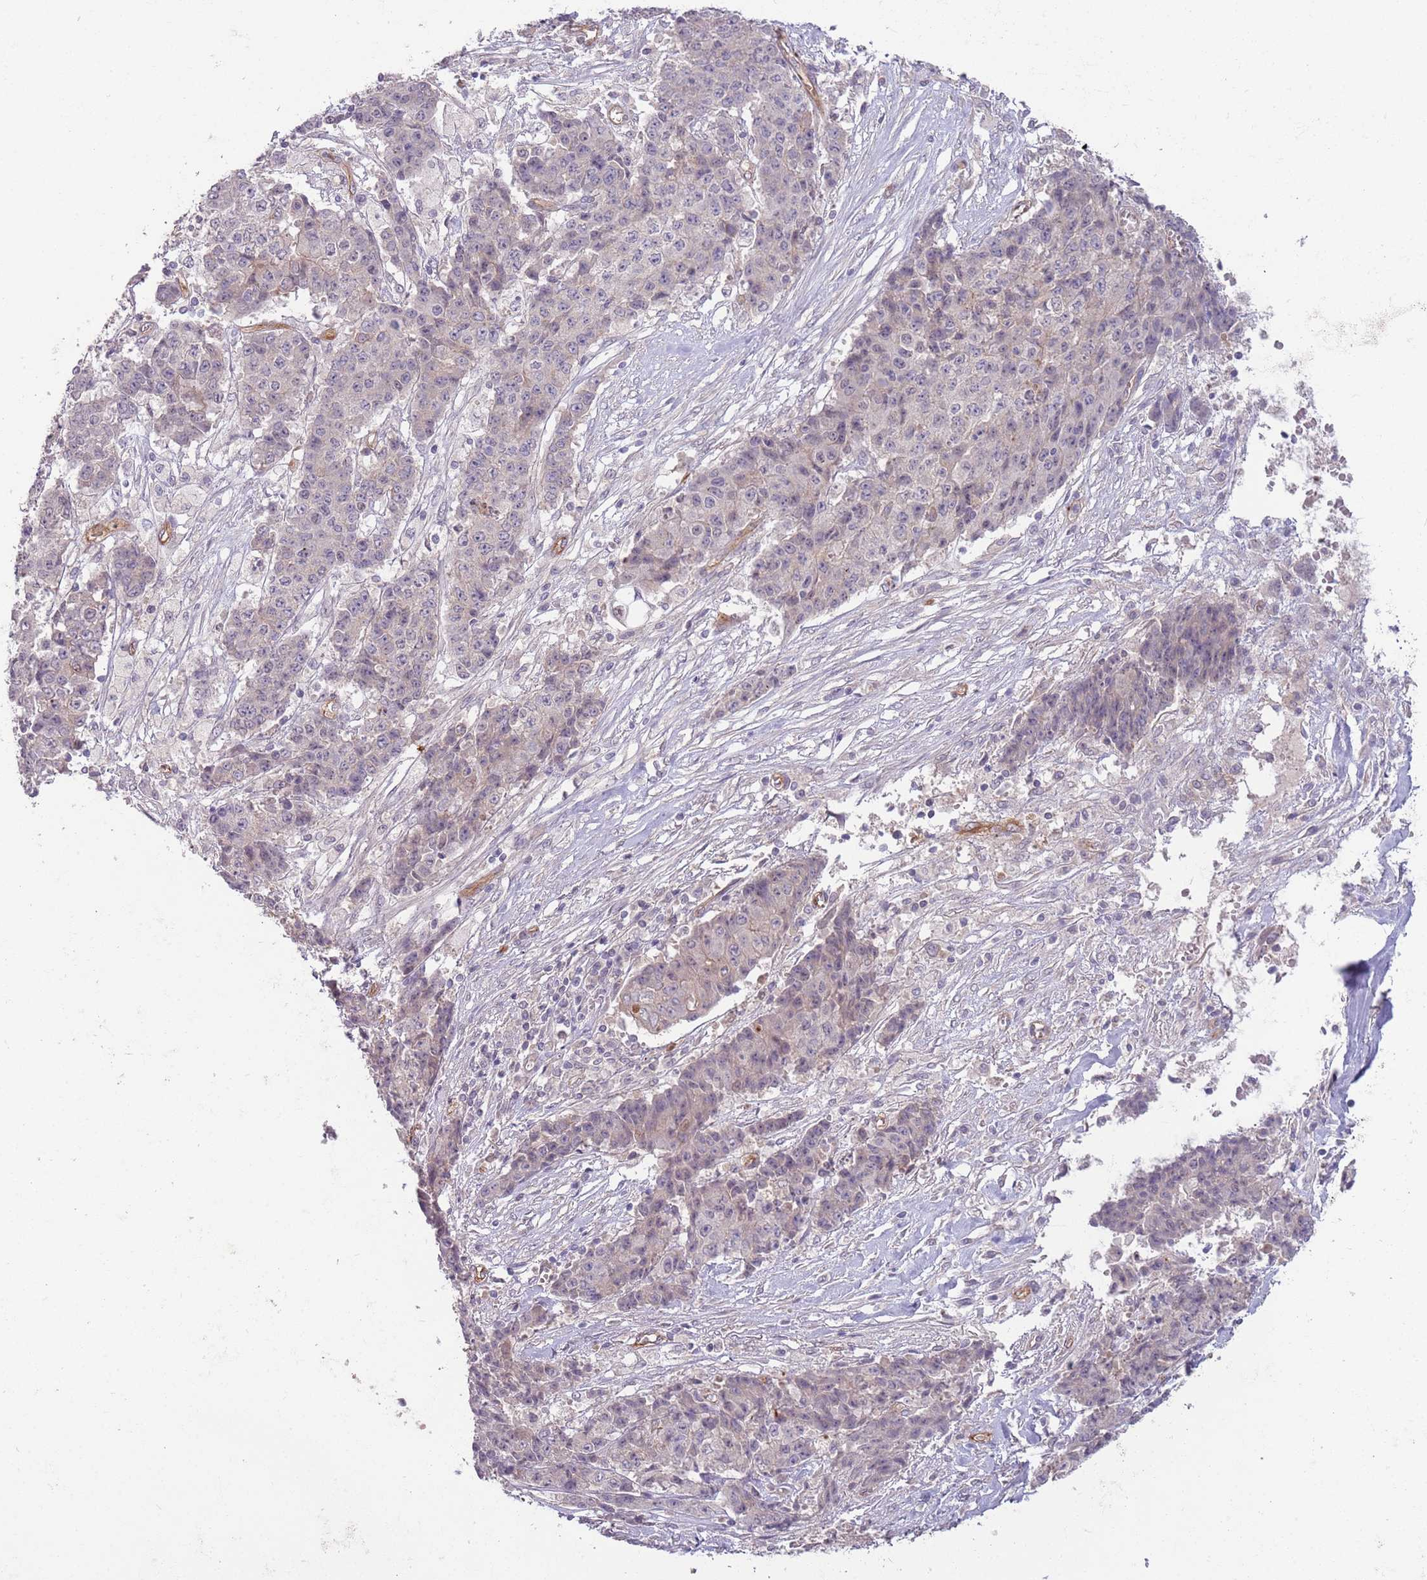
{"staining": {"intensity": "weak", "quantity": "<25%", "location": "cytoplasmic/membranous"}, "tissue": "ovarian cancer", "cell_type": "Tumor cells", "image_type": "cancer", "snomed": [{"axis": "morphology", "description": "Carcinoma, endometroid"}, {"axis": "topography", "description": "Ovary"}], "caption": "Immunohistochemistry (IHC) of ovarian cancer demonstrates no positivity in tumor cells. The staining was performed using DAB (3,3'-diaminobenzidine) to visualize the protein expression in brown, while the nuclei were stained in blue with hematoxylin (Magnification: 20x).", "gene": "SAV1", "patient": {"sex": "female", "age": 42}}